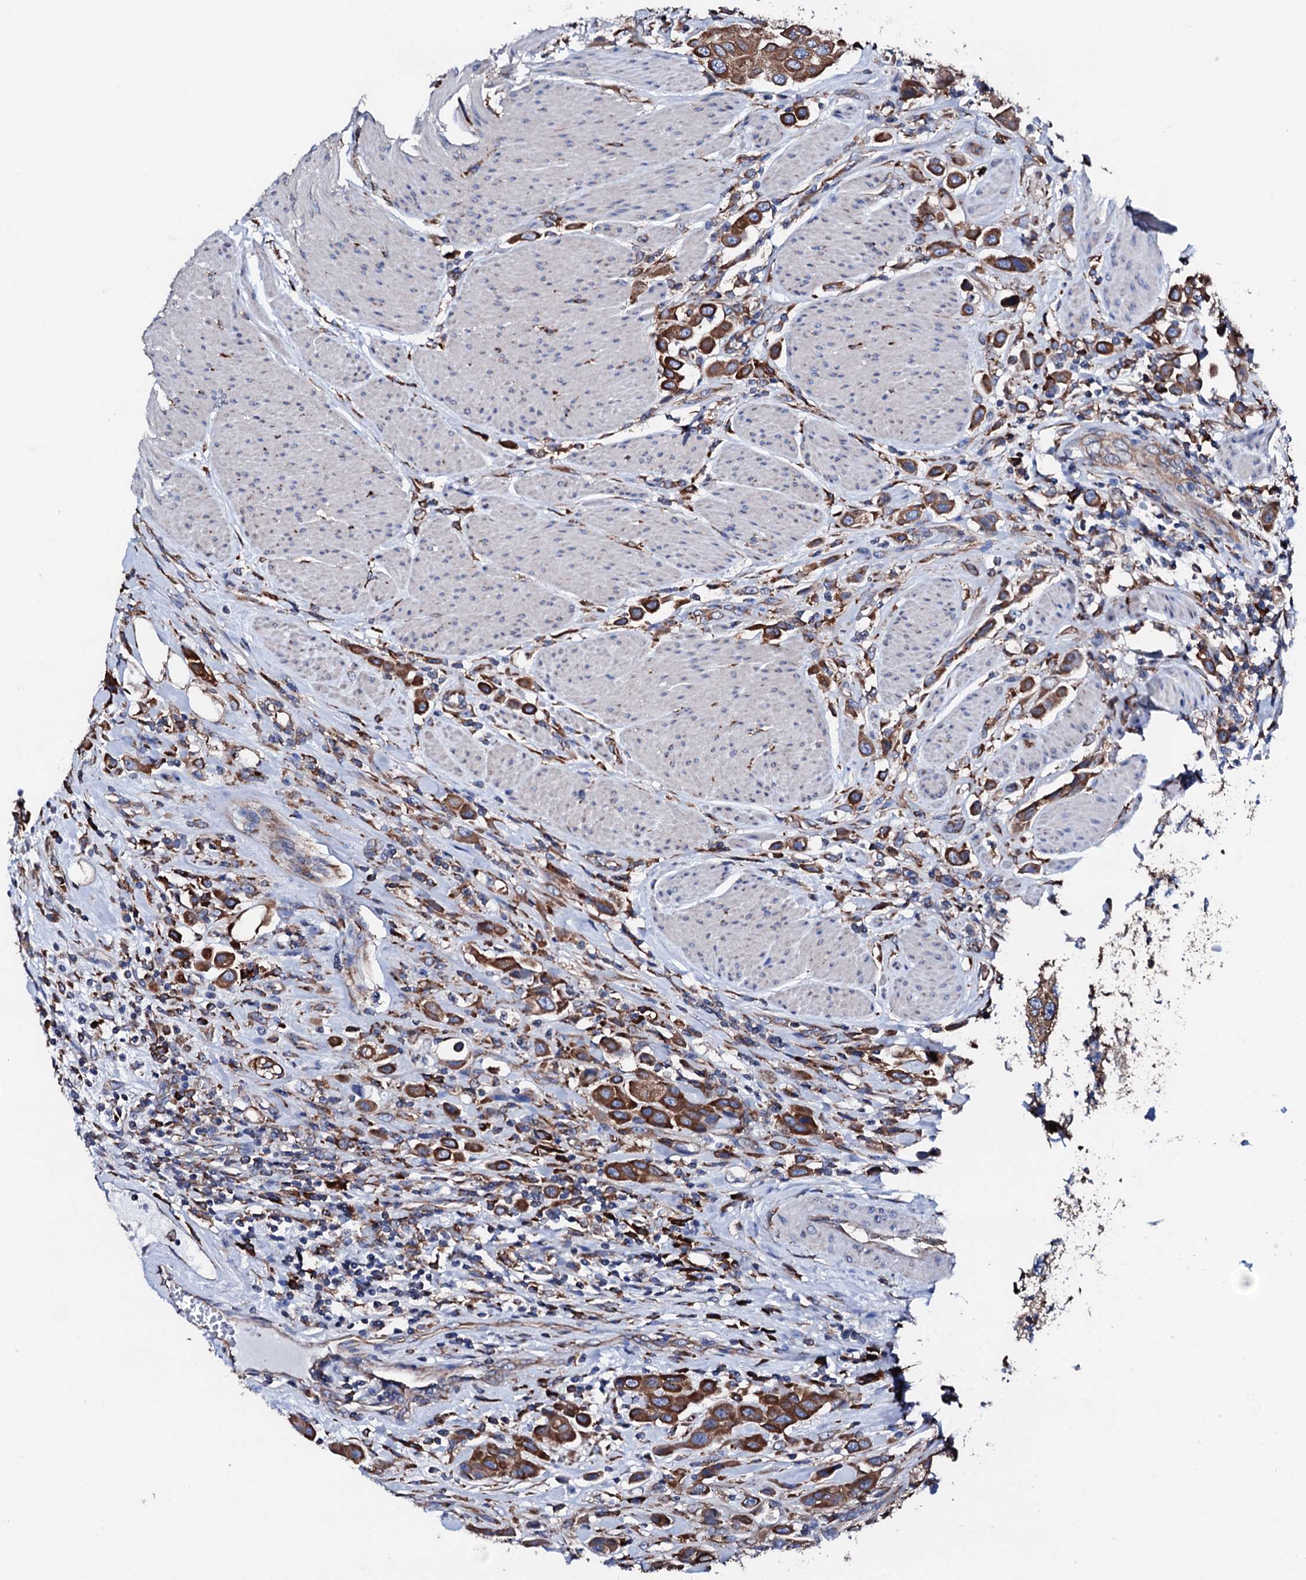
{"staining": {"intensity": "strong", "quantity": ">75%", "location": "cytoplasmic/membranous"}, "tissue": "urothelial cancer", "cell_type": "Tumor cells", "image_type": "cancer", "snomed": [{"axis": "morphology", "description": "Urothelial carcinoma, High grade"}, {"axis": "topography", "description": "Urinary bladder"}], "caption": "A high amount of strong cytoplasmic/membranous staining is identified in approximately >75% of tumor cells in urothelial cancer tissue.", "gene": "AMDHD1", "patient": {"sex": "male", "age": 50}}